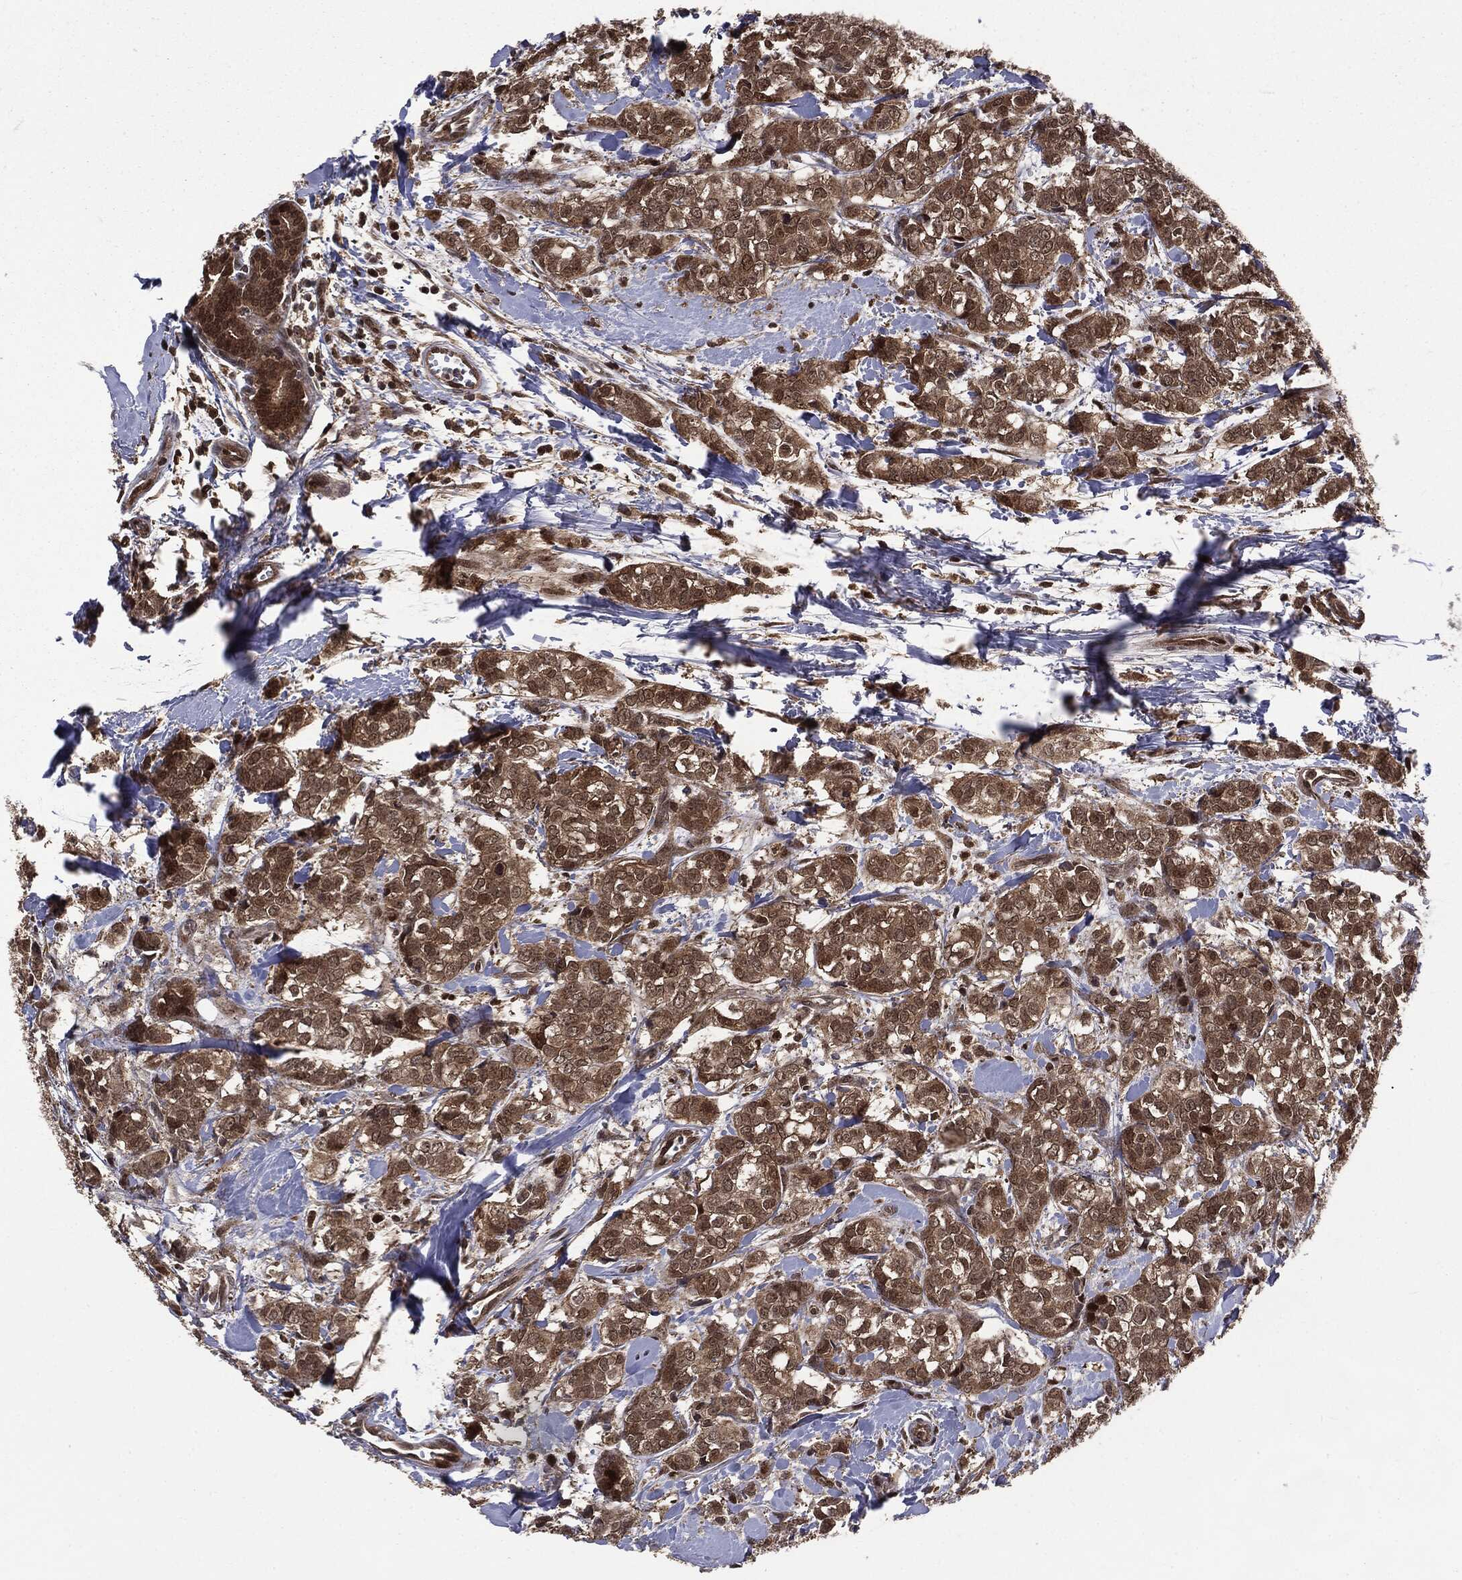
{"staining": {"intensity": "moderate", "quantity": ">75%", "location": "cytoplasmic/membranous"}, "tissue": "breast cancer", "cell_type": "Tumor cells", "image_type": "cancer", "snomed": [{"axis": "morphology", "description": "Duct carcinoma"}, {"axis": "topography", "description": "Breast"}], "caption": "Immunohistochemical staining of human breast cancer displays medium levels of moderate cytoplasmic/membranous expression in about >75% of tumor cells.", "gene": "PTPA", "patient": {"sex": "female", "age": 61}}